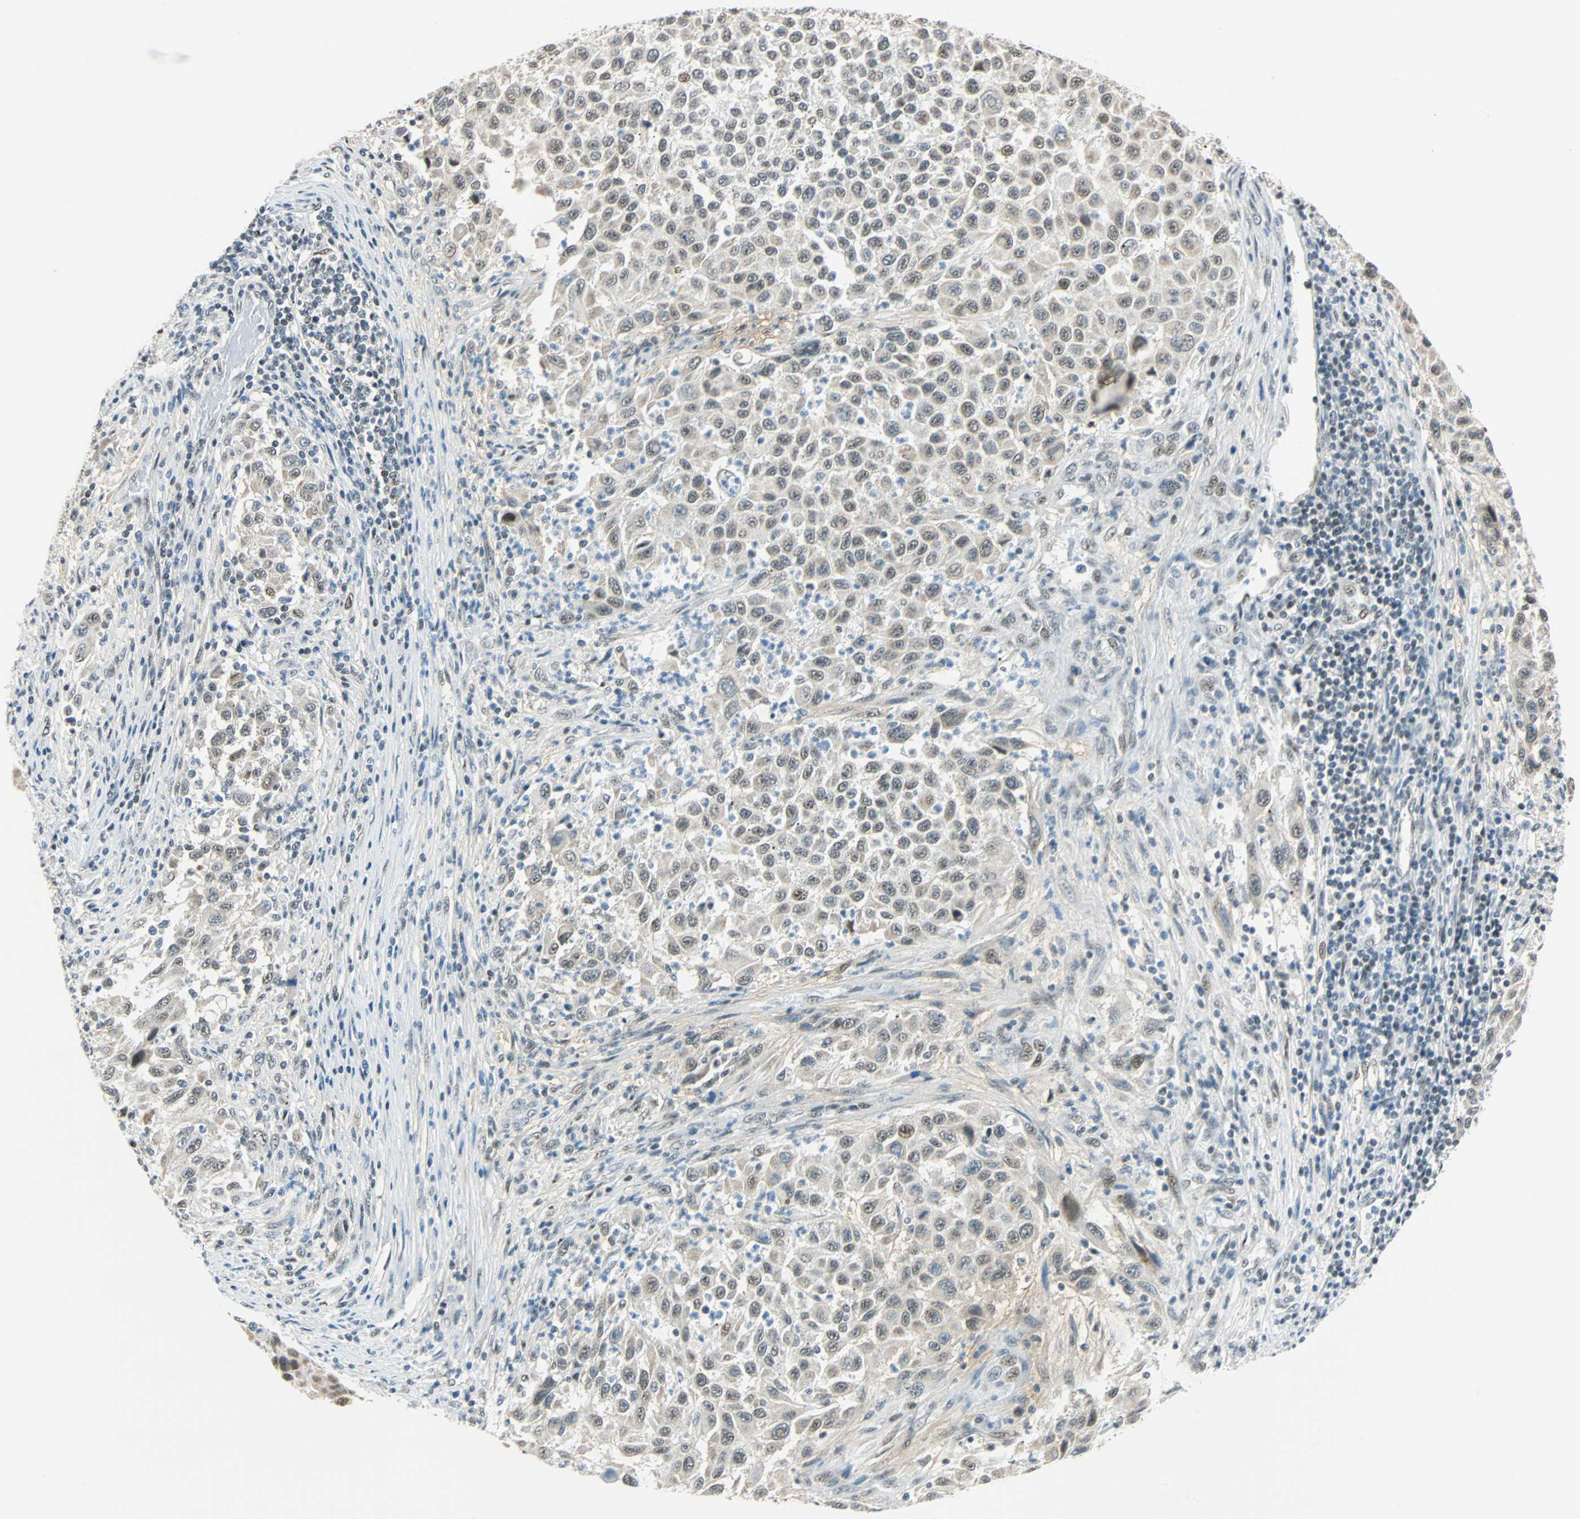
{"staining": {"intensity": "negative", "quantity": "none", "location": "none"}, "tissue": "melanoma", "cell_type": "Tumor cells", "image_type": "cancer", "snomed": [{"axis": "morphology", "description": "Malignant melanoma, Metastatic site"}, {"axis": "topography", "description": "Lymph node"}], "caption": "This micrograph is of malignant melanoma (metastatic site) stained with immunohistochemistry (IHC) to label a protein in brown with the nuclei are counter-stained blue. There is no staining in tumor cells.", "gene": "NELFE", "patient": {"sex": "male", "age": 61}}